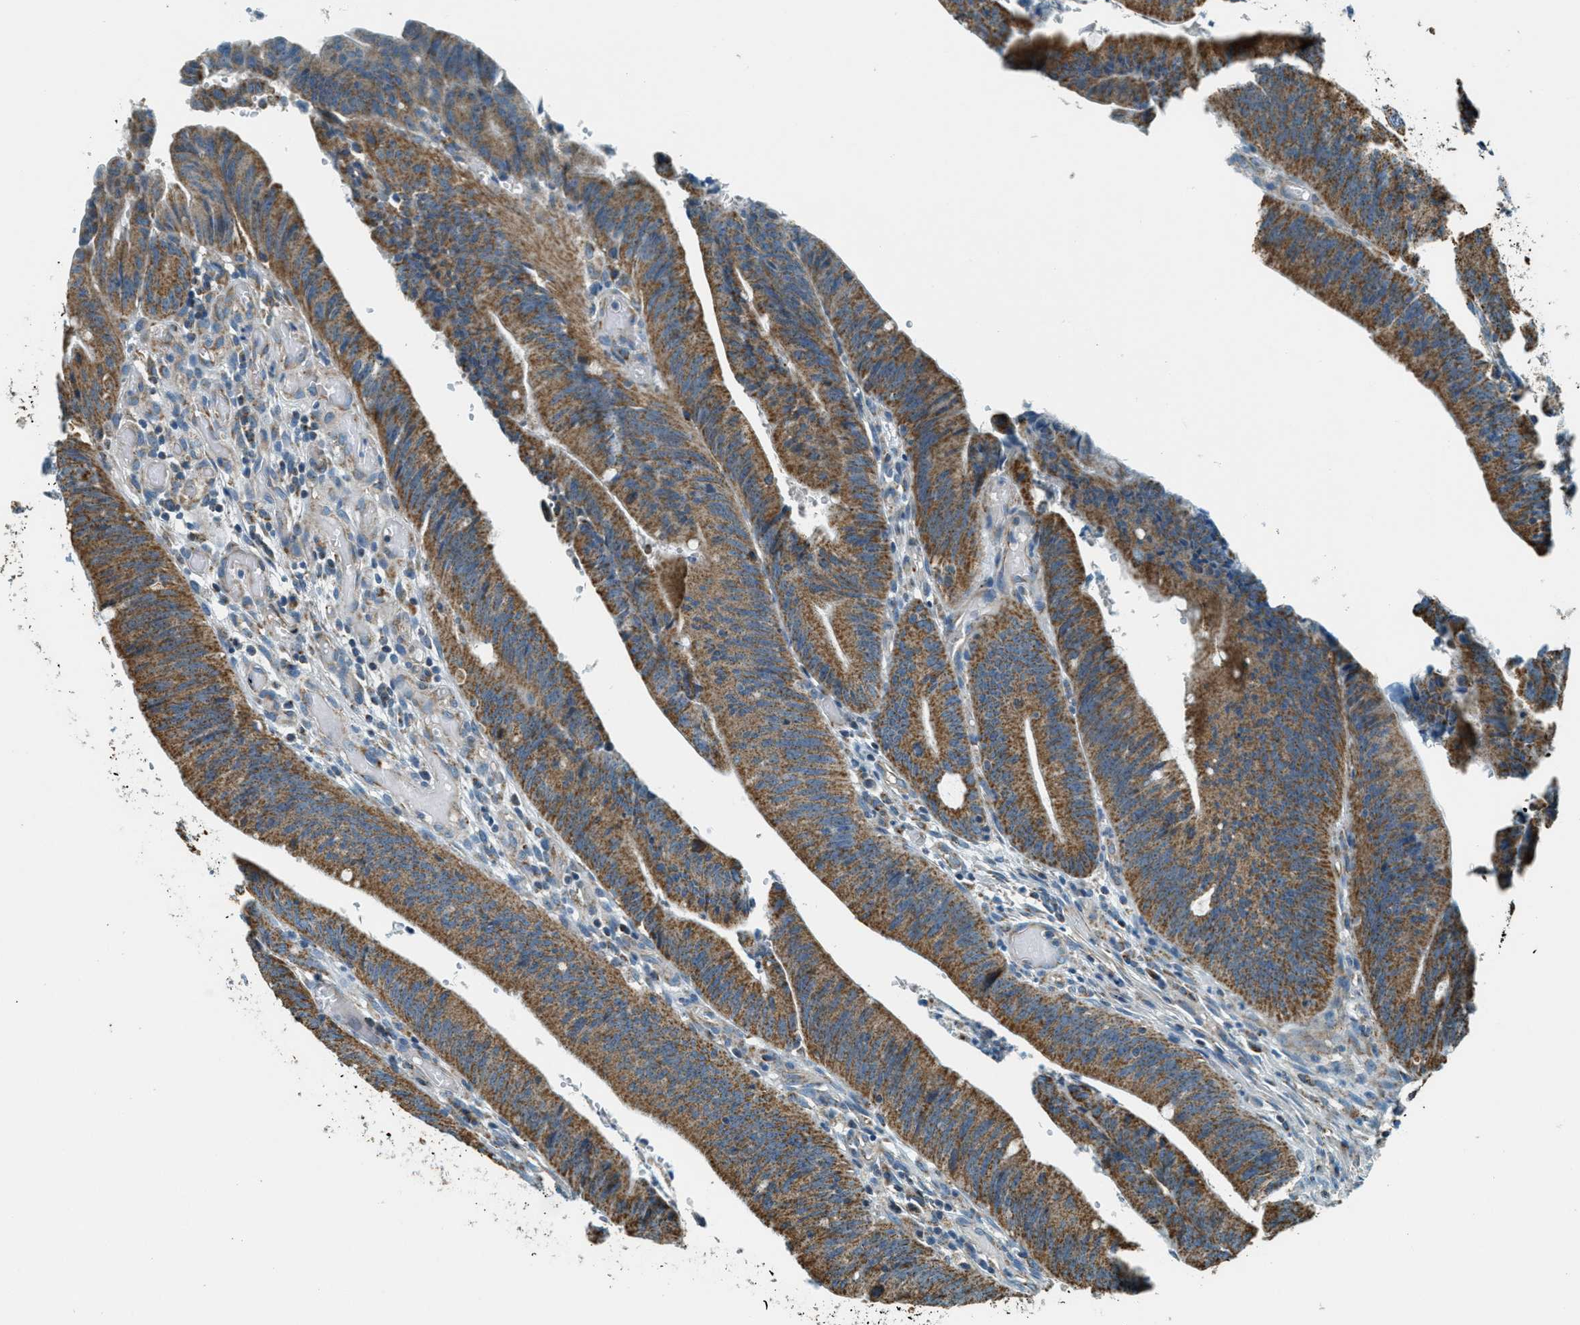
{"staining": {"intensity": "strong", "quantity": ">75%", "location": "cytoplasmic/membranous"}, "tissue": "colorectal cancer", "cell_type": "Tumor cells", "image_type": "cancer", "snomed": [{"axis": "morphology", "description": "Normal tissue, NOS"}, {"axis": "morphology", "description": "Adenocarcinoma, NOS"}, {"axis": "topography", "description": "Rectum"}], "caption": "Immunohistochemistry (DAB (3,3'-diaminobenzidine)) staining of colorectal cancer displays strong cytoplasmic/membranous protein staining in approximately >75% of tumor cells.", "gene": "CHST15", "patient": {"sex": "female", "age": 66}}